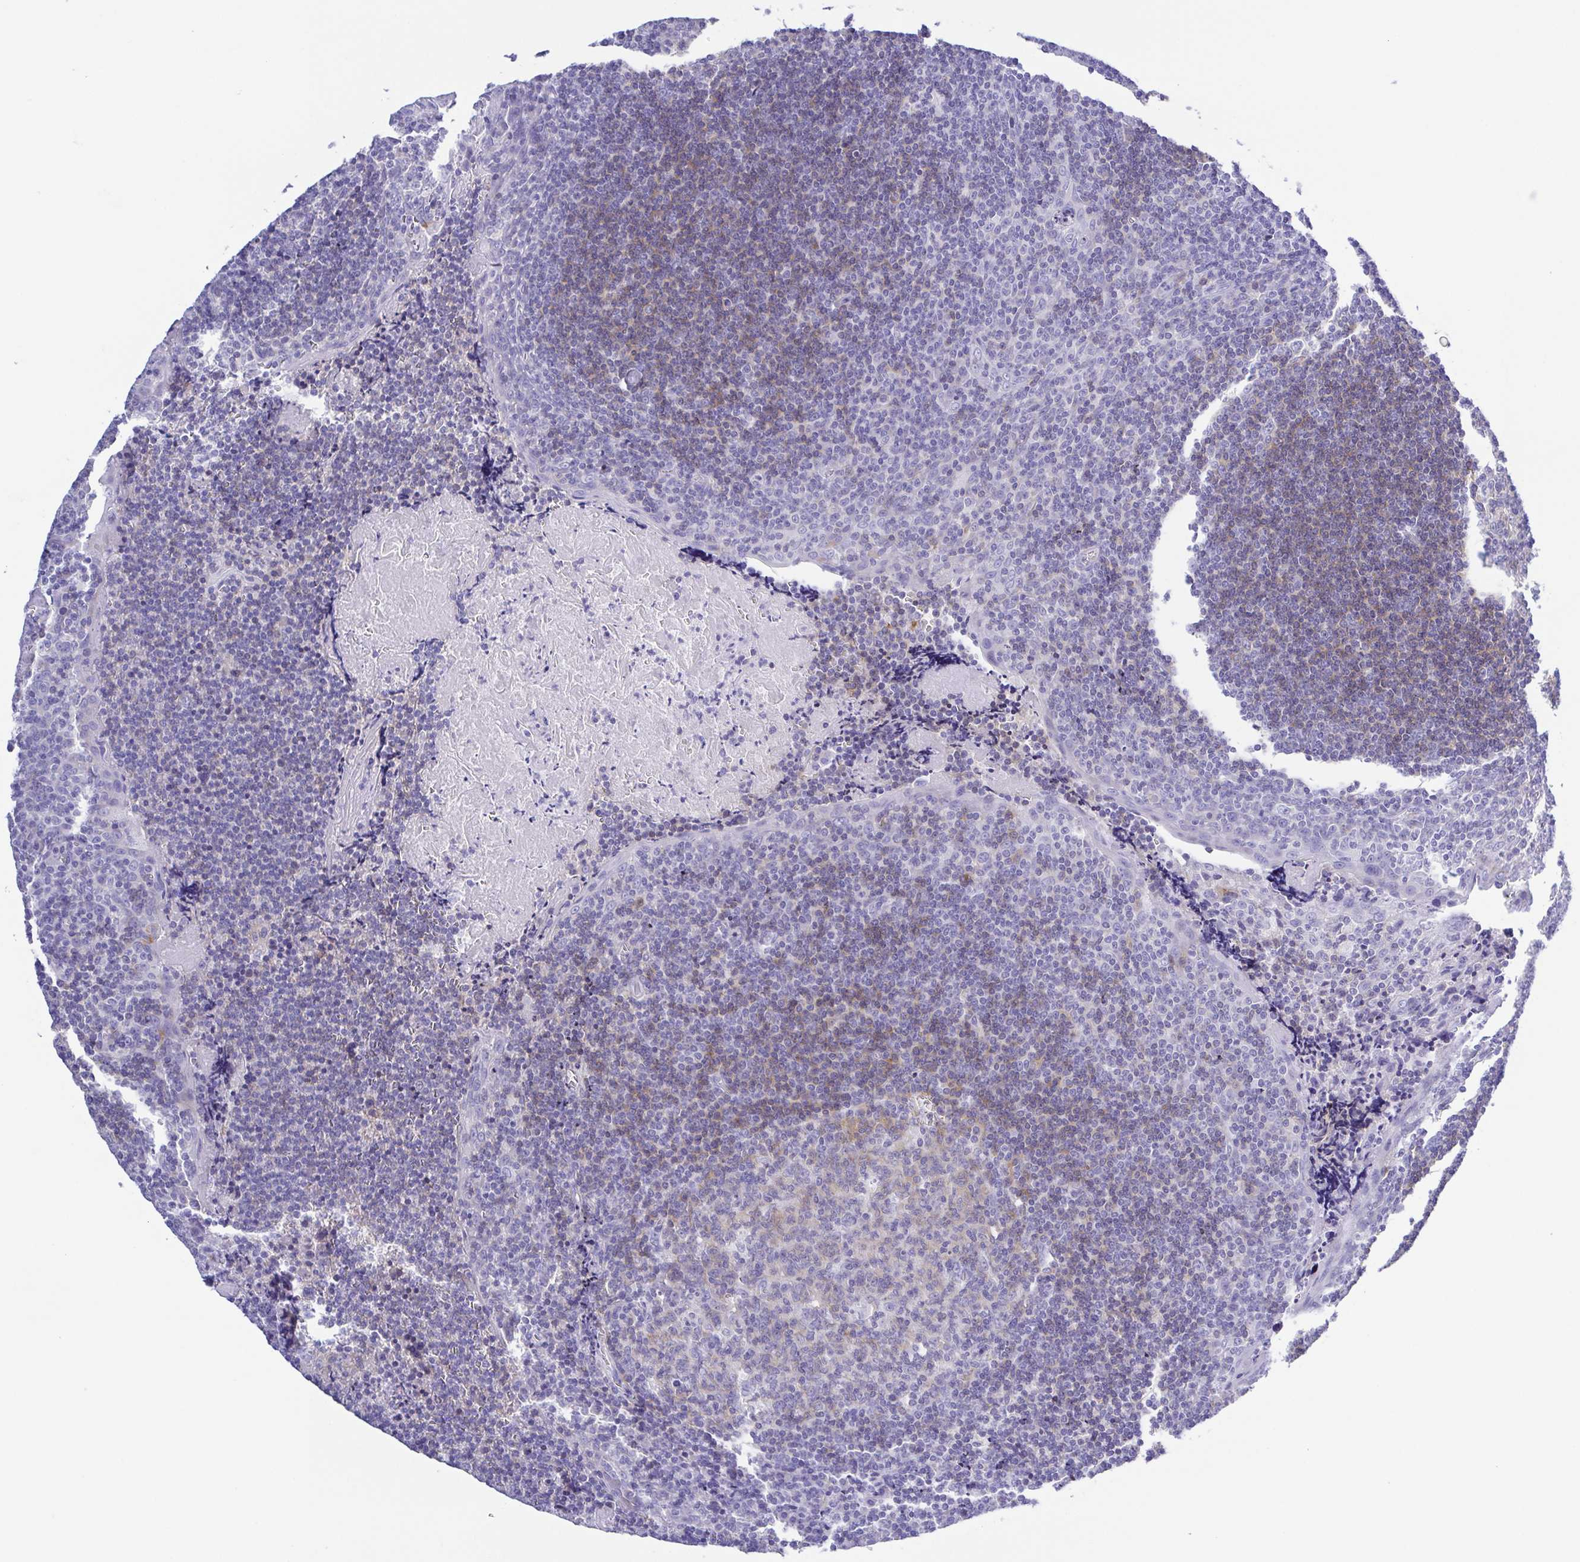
{"staining": {"intensity": "weak", "quantity": "<25%", "location": "cytoplasmic/membranous"}, "tissue": "tonsil", "cell_type": "Germinal center cells", "image_type": "normal", "snomed": [{"axis": "morphology", "description": "Normal tissue, NOS"}, {"axis": "morphology", "description": "Inflammation, NOS"}, {"axis": "topography", "description": "Tonsil"}], "caption": "Protein analysis of unremarkable tonsil reveals no significant staining in germinal center cells.", "gene": "CD72", "patient": {"sex": "female", "age": 31}}